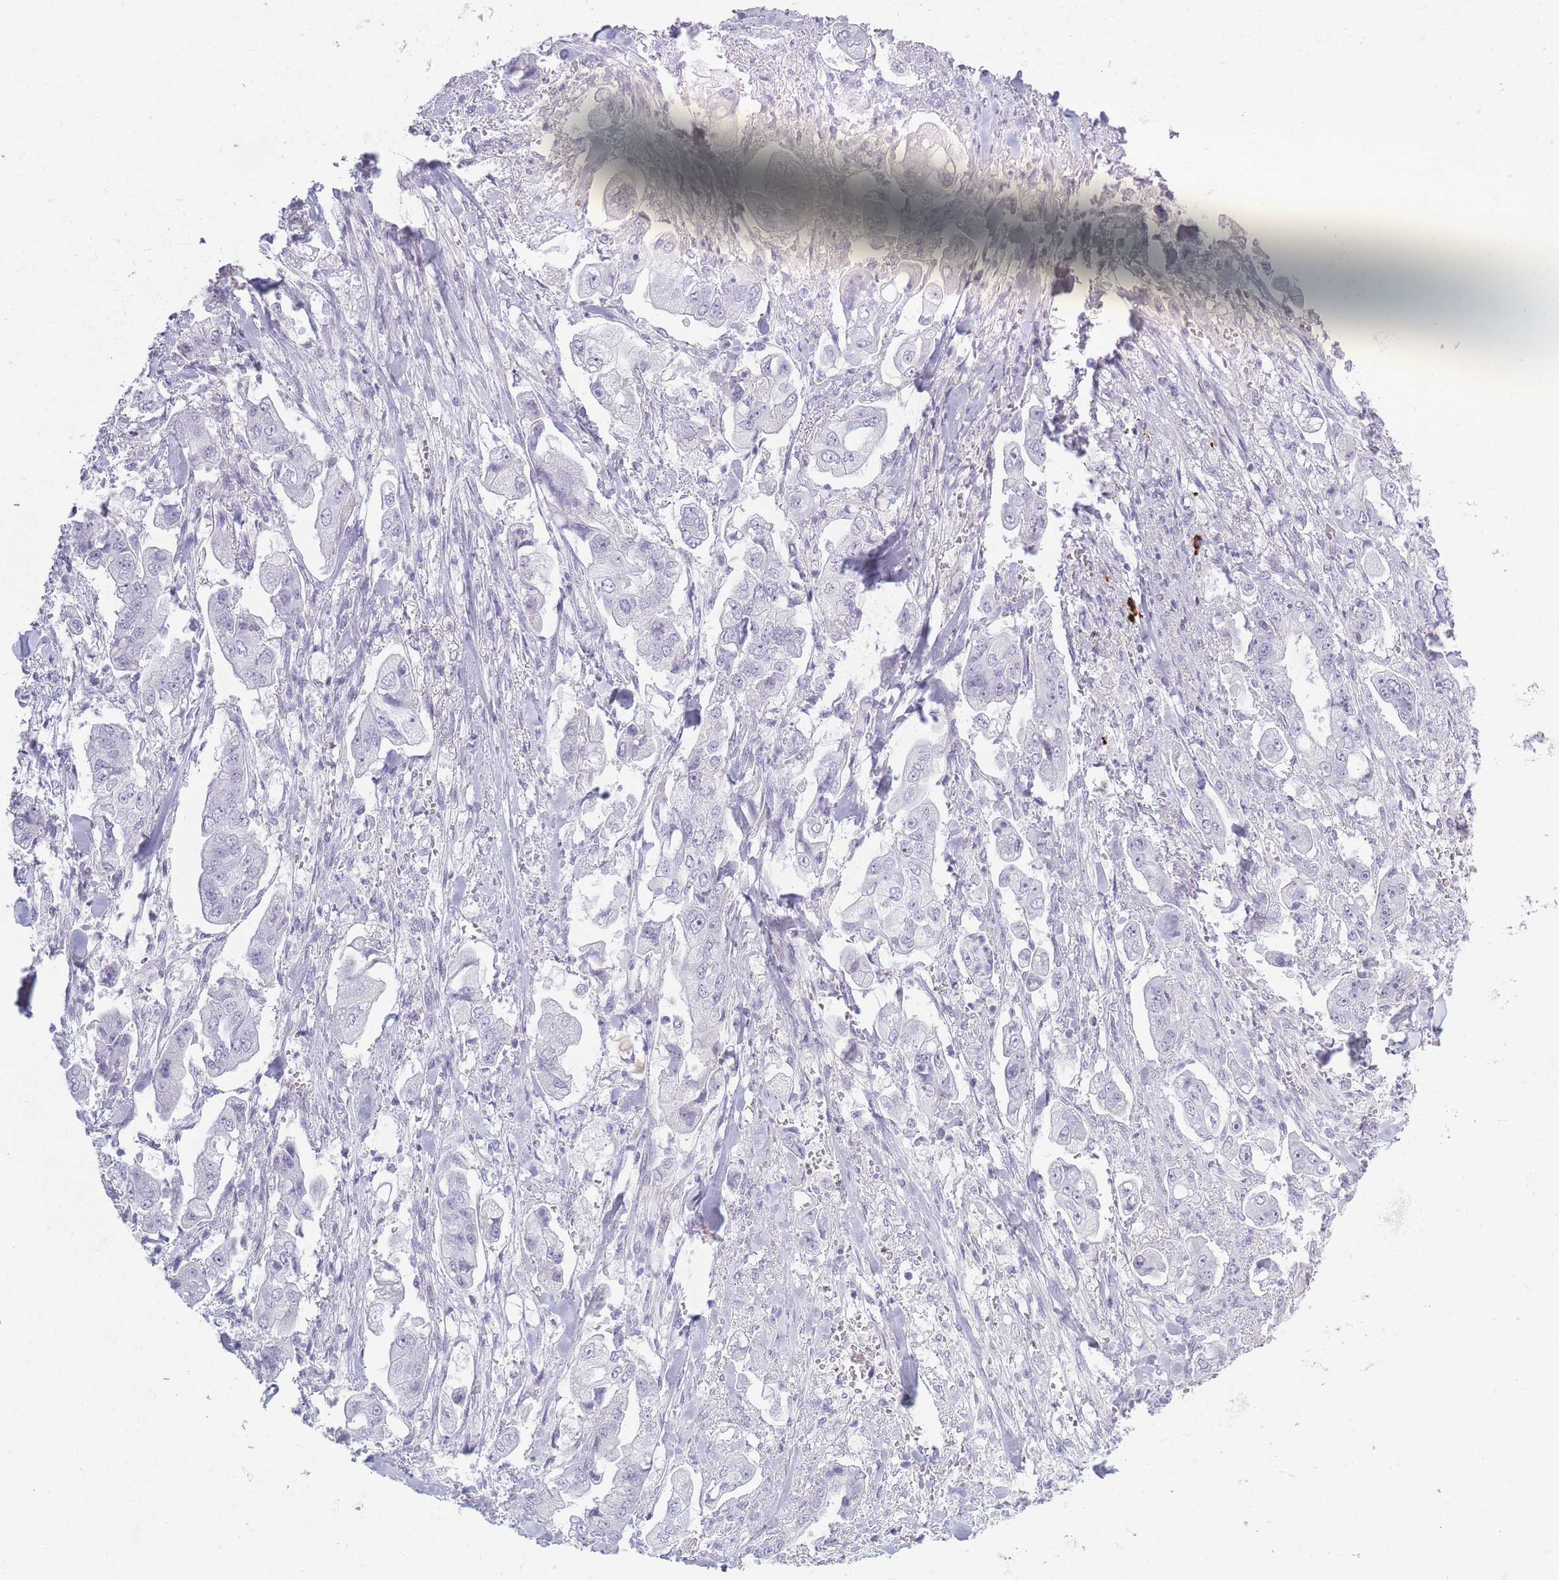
{"staining": {"intensity": "negative", "quantity": "none", "location": "none"}, "tissue": "stomach cancer", "cell_type": "Tumor cells", "image_type": "cancer", "snomed": [{"axis": "morphology", "description": "Adenocarcinoma, NOS"}, {"axis": "topography", "description": "Stomach"}], "caption": "A photomicrograph of human stomach cancer (adenocarcinoma) is negative for staining in tumor cells. The staining is performed using DAB (3,3'-diaminobenzidine) brown chromogen with nuclei counter-stained in using hematoxylin.", "gene": "PLEKHG2", "patient": {"sex": "male", "age": 62}}